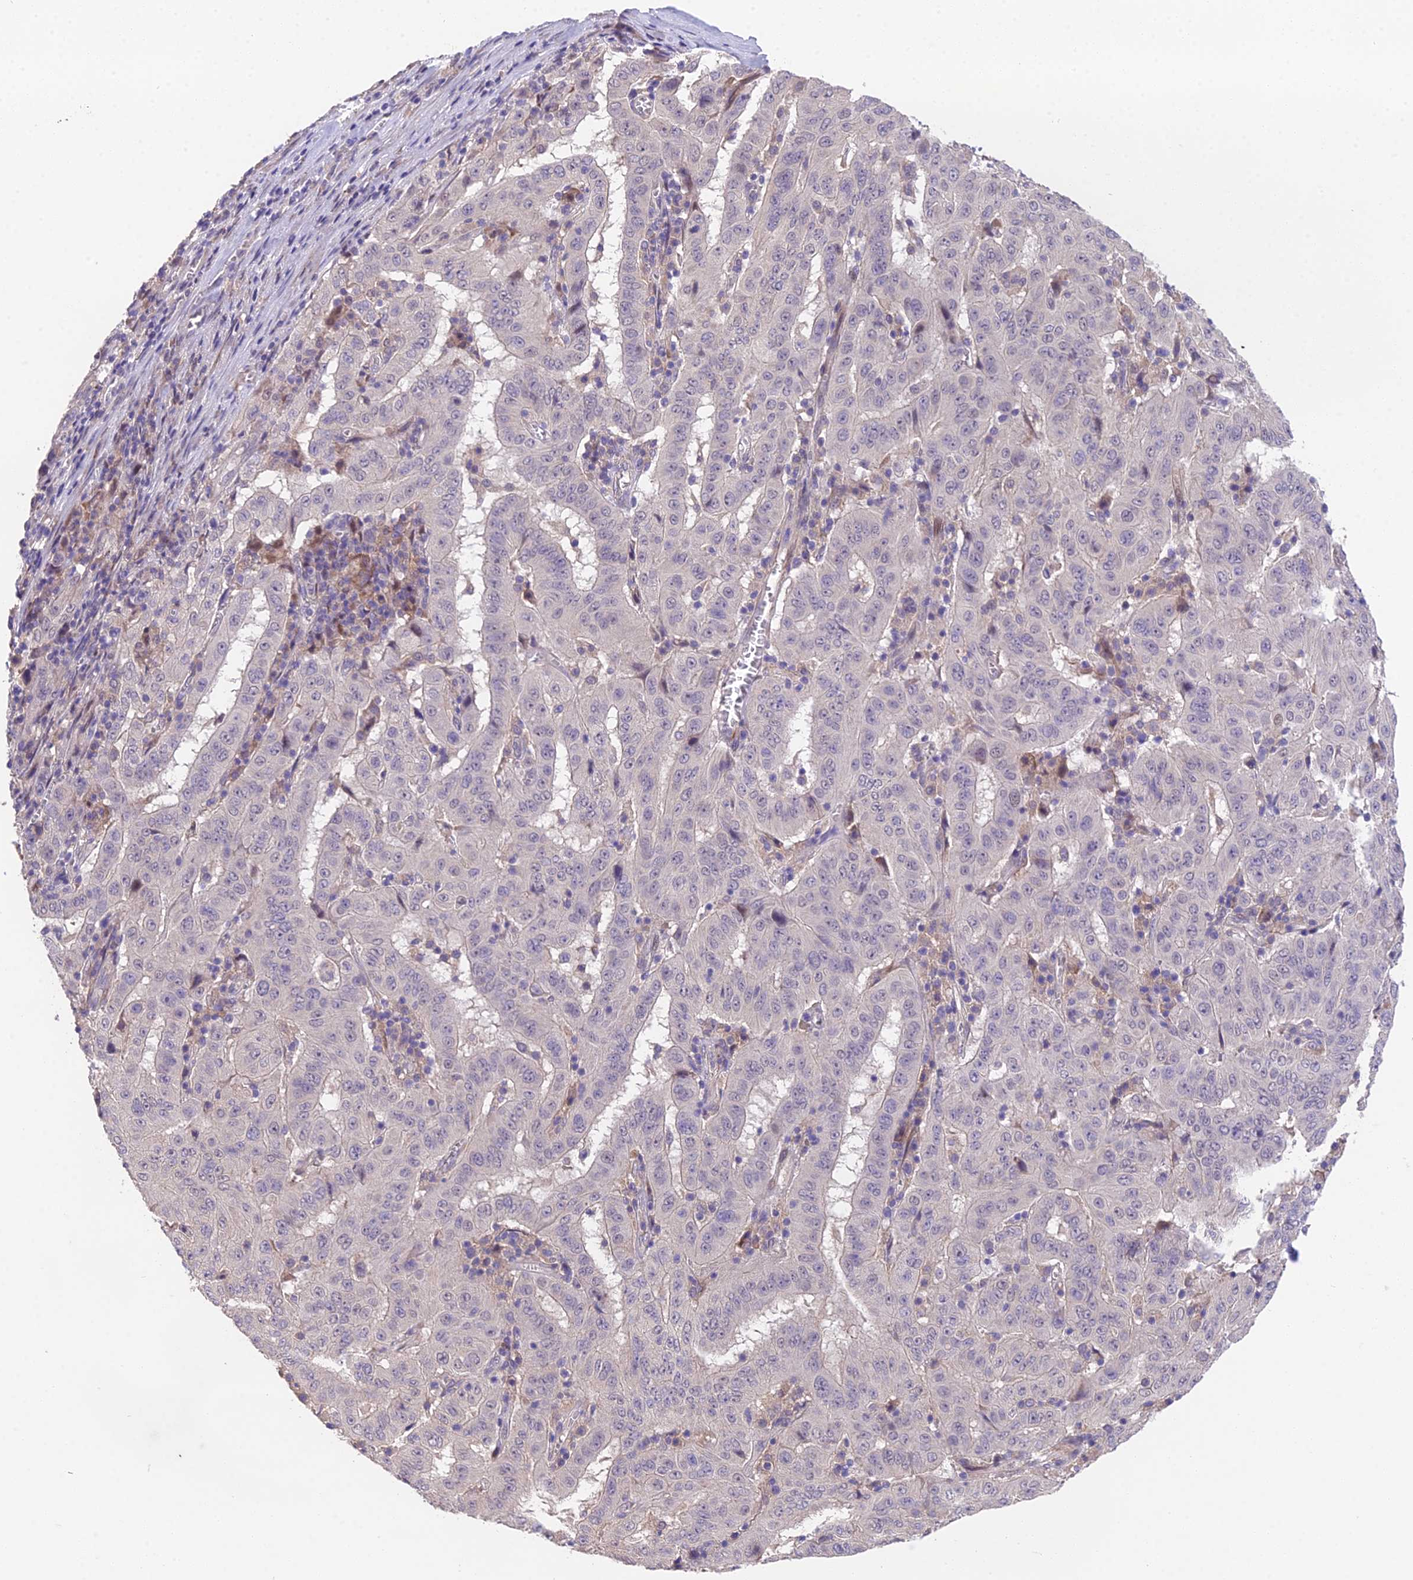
{"staining": {"intensity": "negative", "quantity": "none", "location": "none"}, "tissue": "pancreatic cancer", "cell_type": "Tumor cells", "image_type": "cancer", "snomed": [{"axis": "morphology", "description": "Adenocarcinoma, NOS"}, {"axis": "topography", "description": "Pancreas"}], "caption": "Tumor cells are negative for protein expression in human pancreatic cancer (adenocarcinoma).", "gene": "PUS10", "patient": {"sex": "male", "age": 63}}